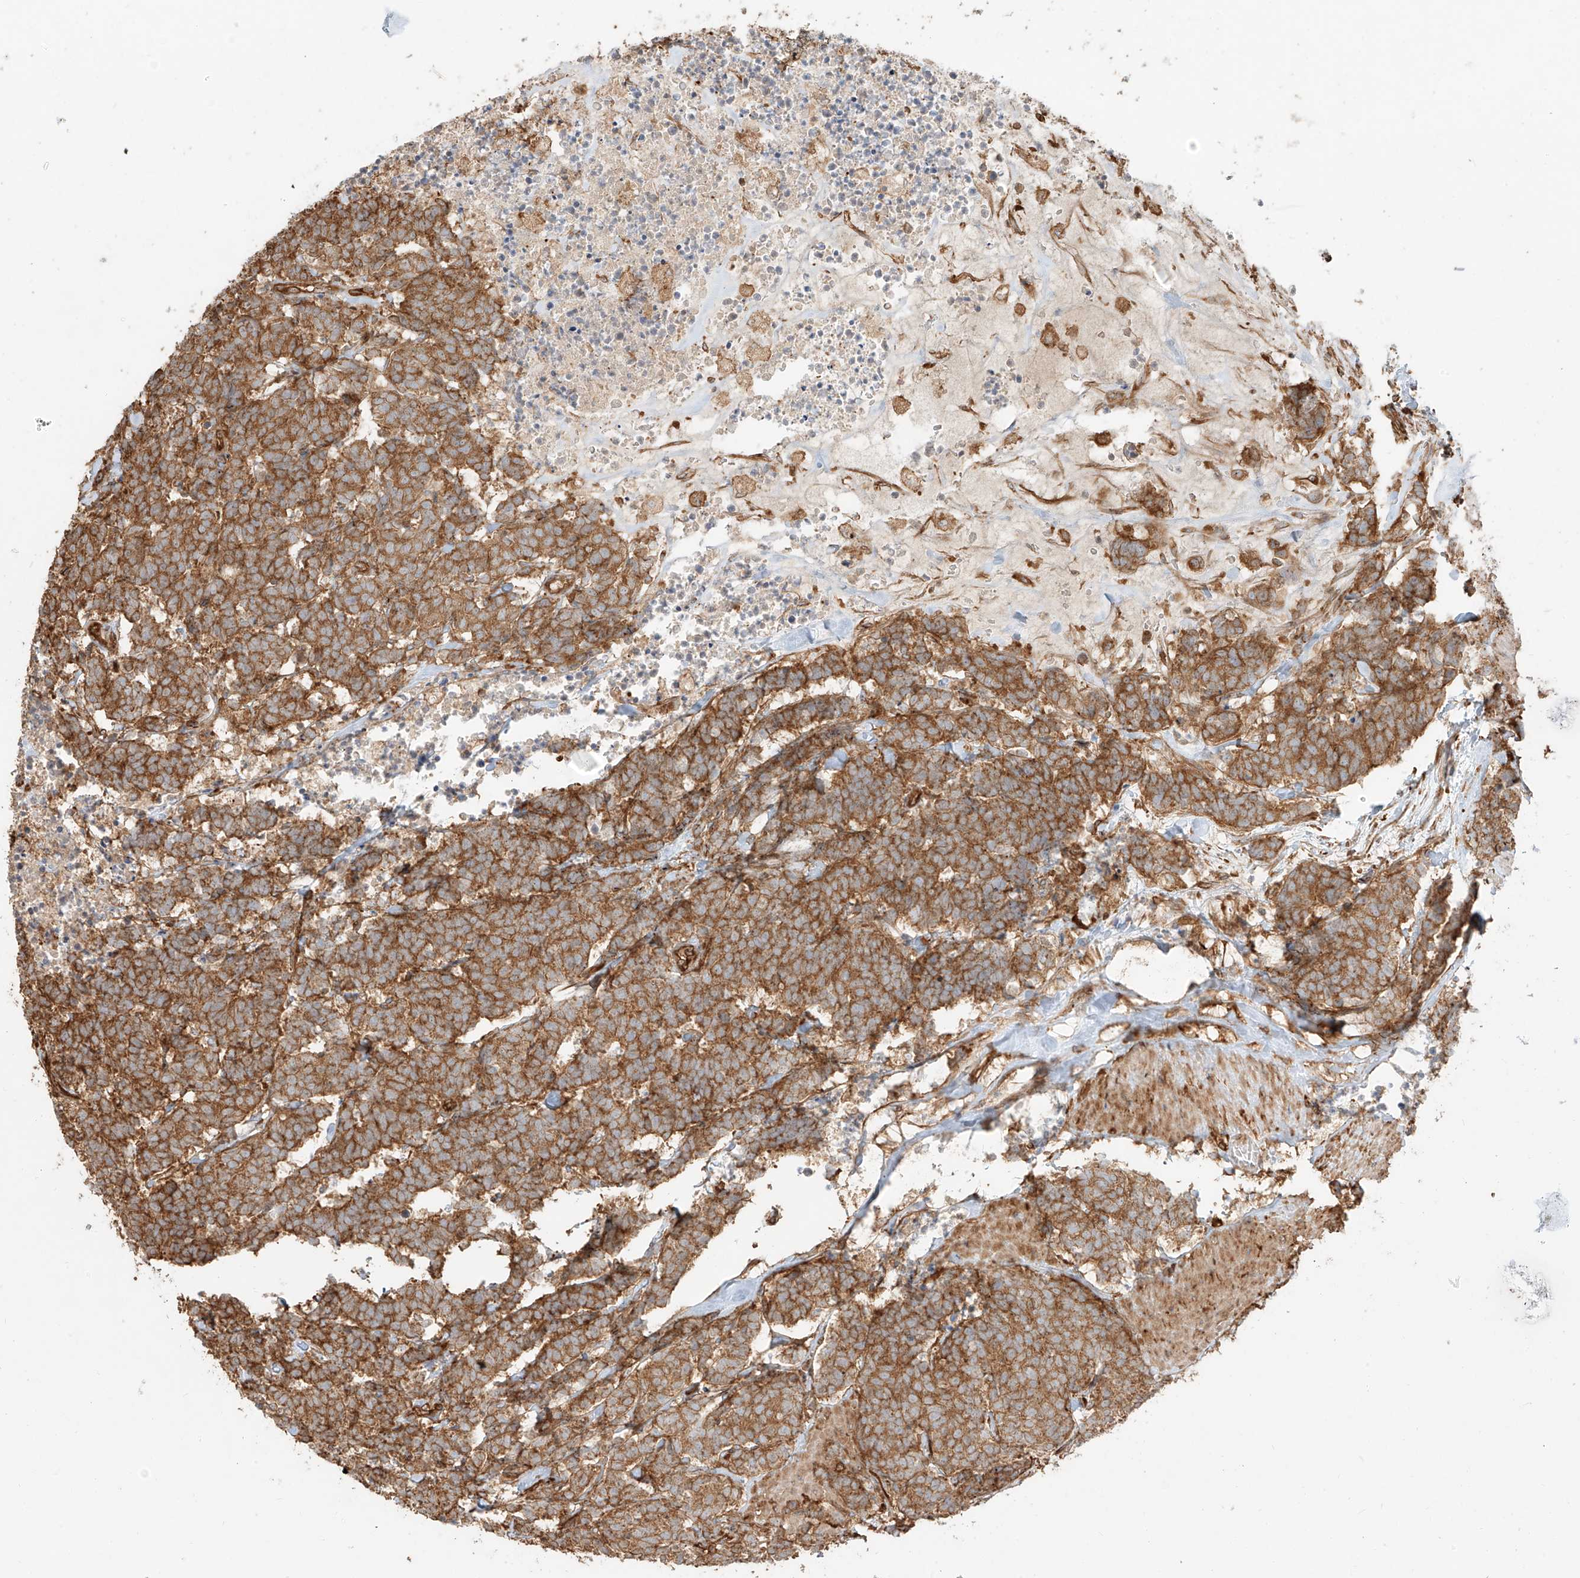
{"staining": {"intensity": "moderate", "quantity": ">75%", "location": "cytoplasmic/membranous"}, "tissue": "carcinoid", "cell_type": "Tumor cells", "image_type": "cancer", "snomed": [{"axis": "morphology", "description": "Carcinoma, NOS"}, {"axis": "morphology", "description": "Carcinoid, malignant, NOS"}, {"axis": "topography", "description": "Urinary bladder"}], "caption": "DAB (3,3'-diaminobenzidine) immunohistochemical staining of human carcinoid reveals moderate cytoplasmic/membranous protein positivity in approximately >75% of tumor cells.", "gene": "SNX9", "patient": {"sex": "male", "age": 57}}